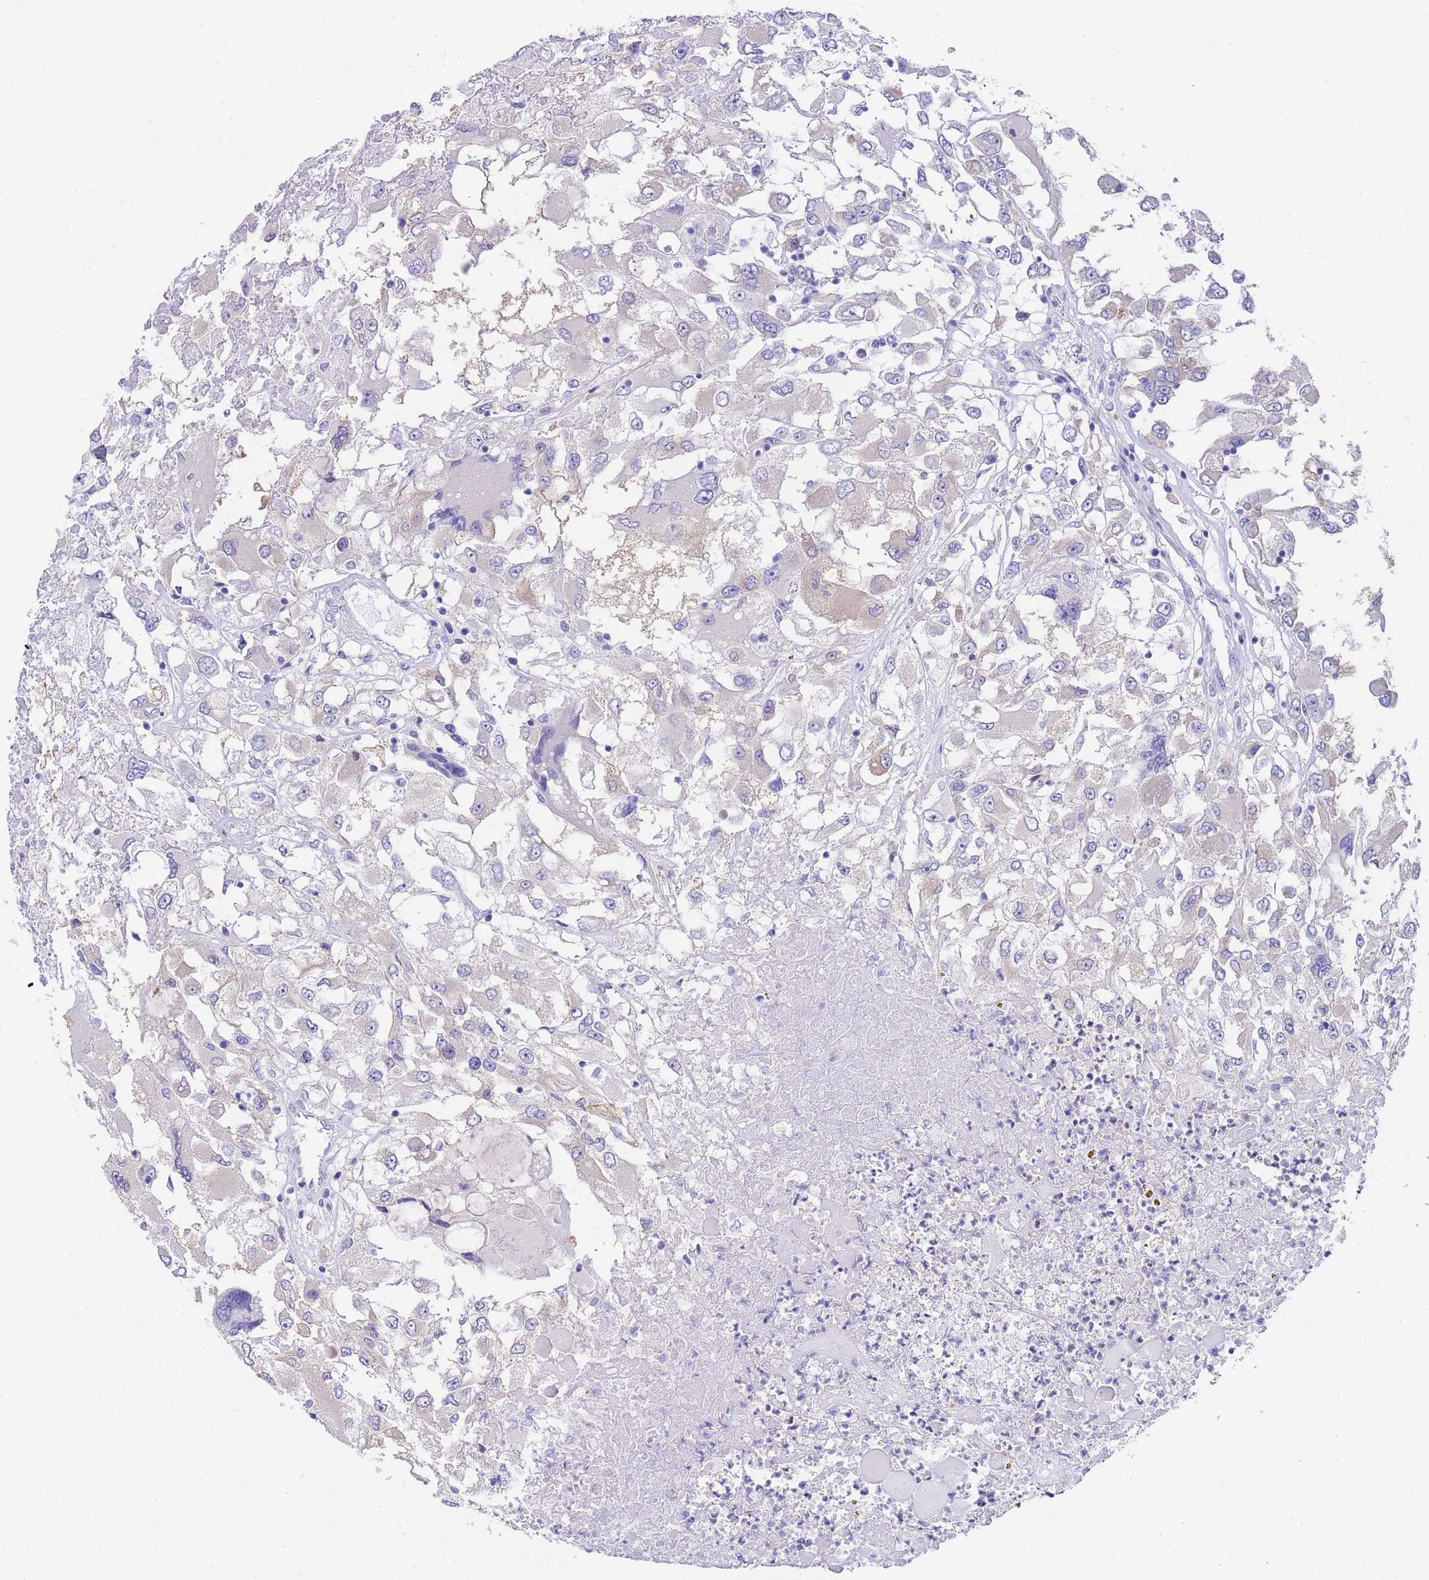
{"staining": {"intensity": "negative", "quantity": "none", "location": "none"}, "tissue": "renal cancer", "cell_type": "Tumor cells", "image_type": "cancer", "snomed": [{"axis": "morphology", "description": "Adenocarcinoma, NOS"}, {"axis": "topography", "description": "Kidney"}], "caption": "Immunohistochemistry (IHC) photomicrograph of human renal cancer stained for a protein (brown), which shows no staining in tumor cells.", "gene": "USP38", "patient": {"sex": "female", "age": 52}}